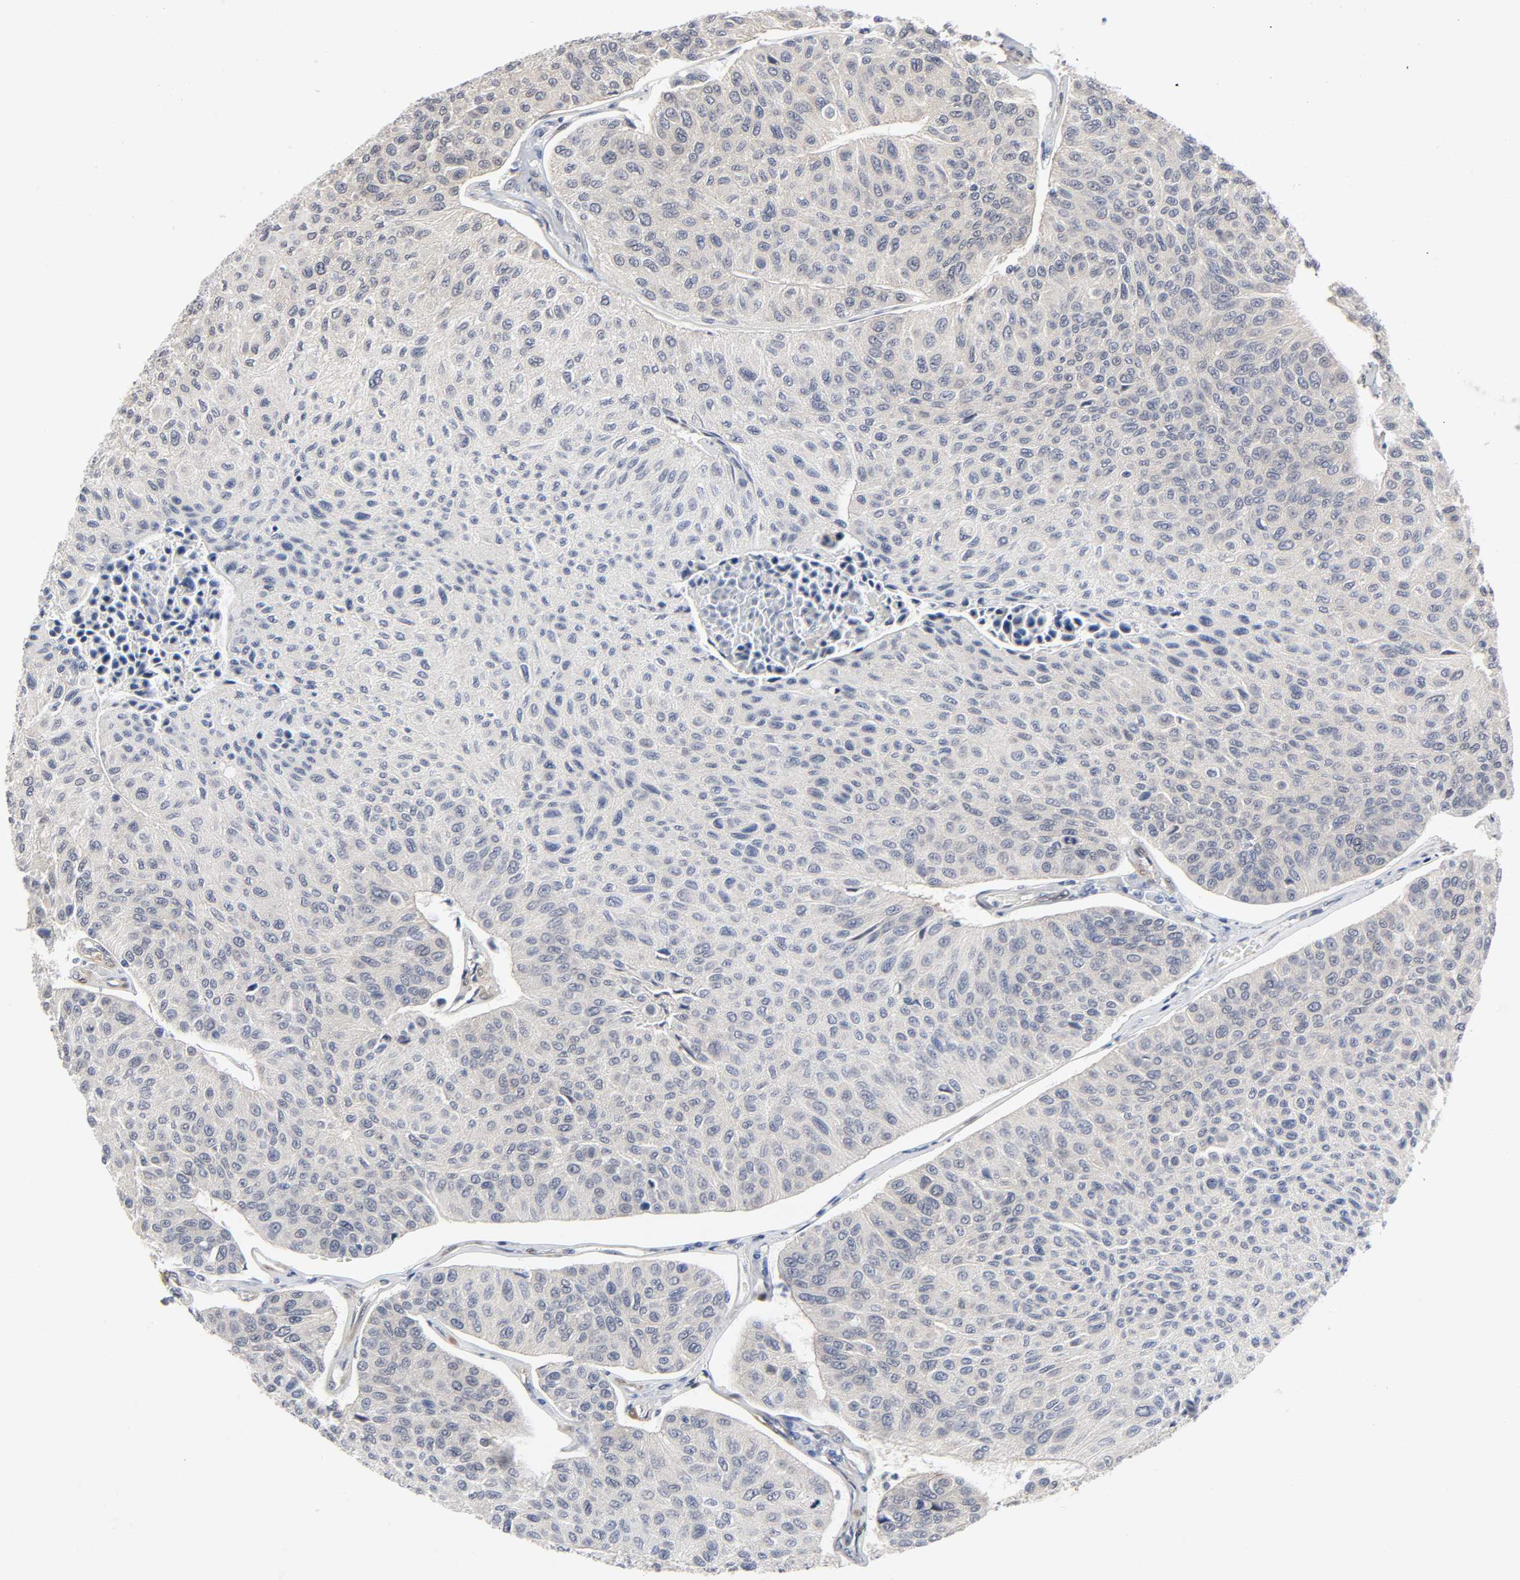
{"staining": {"intensity": "weak", "quantity": ">75%", "location": "cytoplasmic/membranous"}, "tissue": "urothelial cancer", "cell_type": "Tumor cells", "image_type": "cancer", "snomed": [{"axis": "morphology", "description": "Urothelial carcinoma, High grade"}, {"axis": "topography", "description": "Urinary bladder"}], "caption": "IHC staining of urothelial cancer, which reveals low levels of weak cytoplasmic/membranous expression in about >75% of tumor cells indicating weak cytoplasmic/membranous protein staining. The staining was performed using DAB (3,3'-diaminobenzidine) (brown) for protein detection and nuclei were counterstained in hematoxylin (blue).", "gene": "PTEN", "patient": {"sex": "male", "age": 66}}